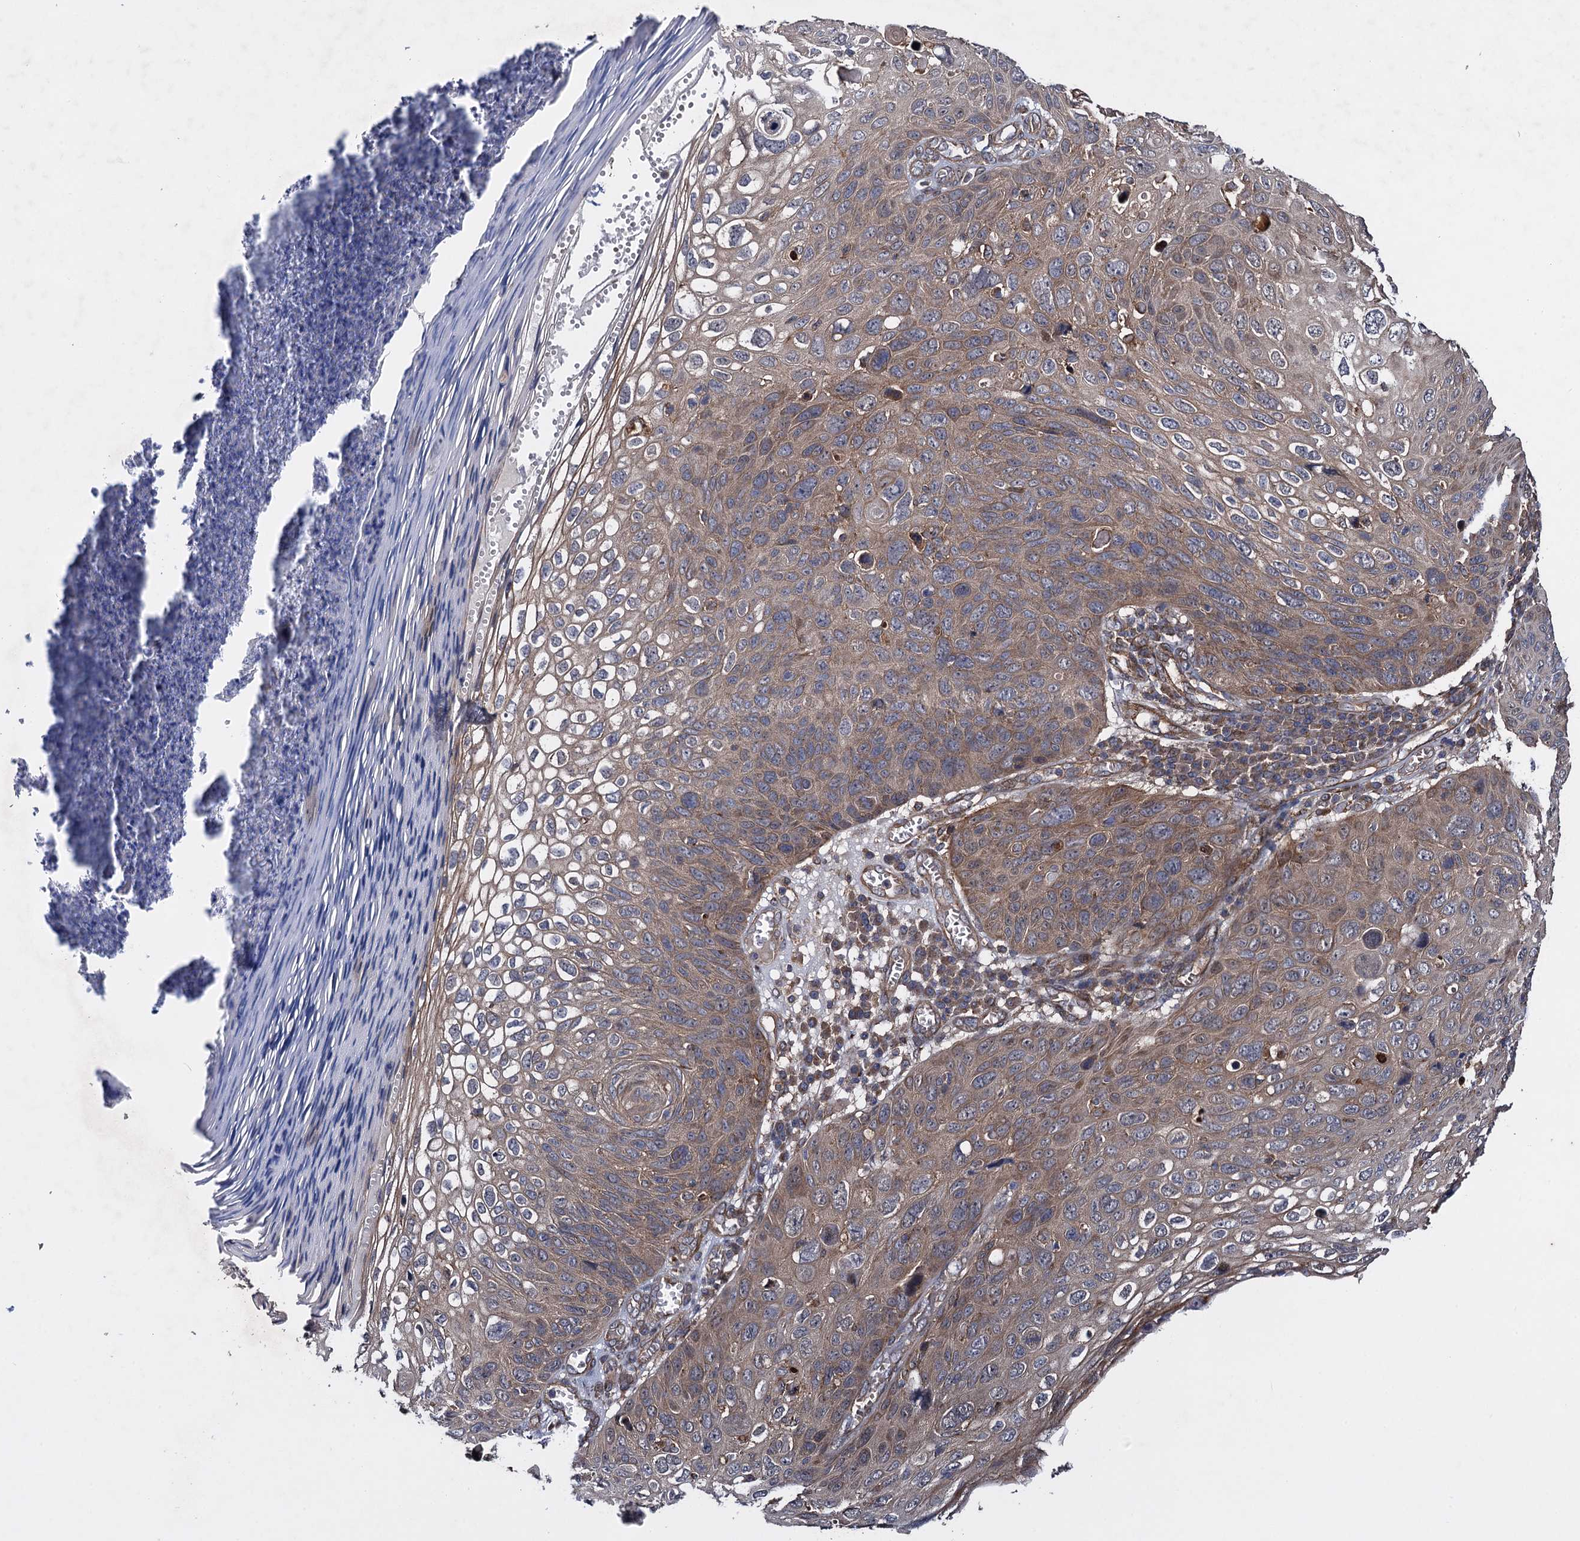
{"staining": {"intensity": "weak", "quantity": "25%-75%", "location": "cytoplasmic/membranous"}, "tissue": "skin cancer", "cell_type": "Tumor cells", "image_type": "cancer", "snomed": [{"axis": "morphology", "description": "Squamous cell carcinoma, NOS"}, {"axis": "topography", "description": "Skin"}], "caption": "A brown stain highlights weak cytoplasmic/membranous positivity of a protein in human squamous cell carcinoma (skin) tumor cells.", "gene": "HAUS1", "patient": {"sex": "female", "age": 90}}